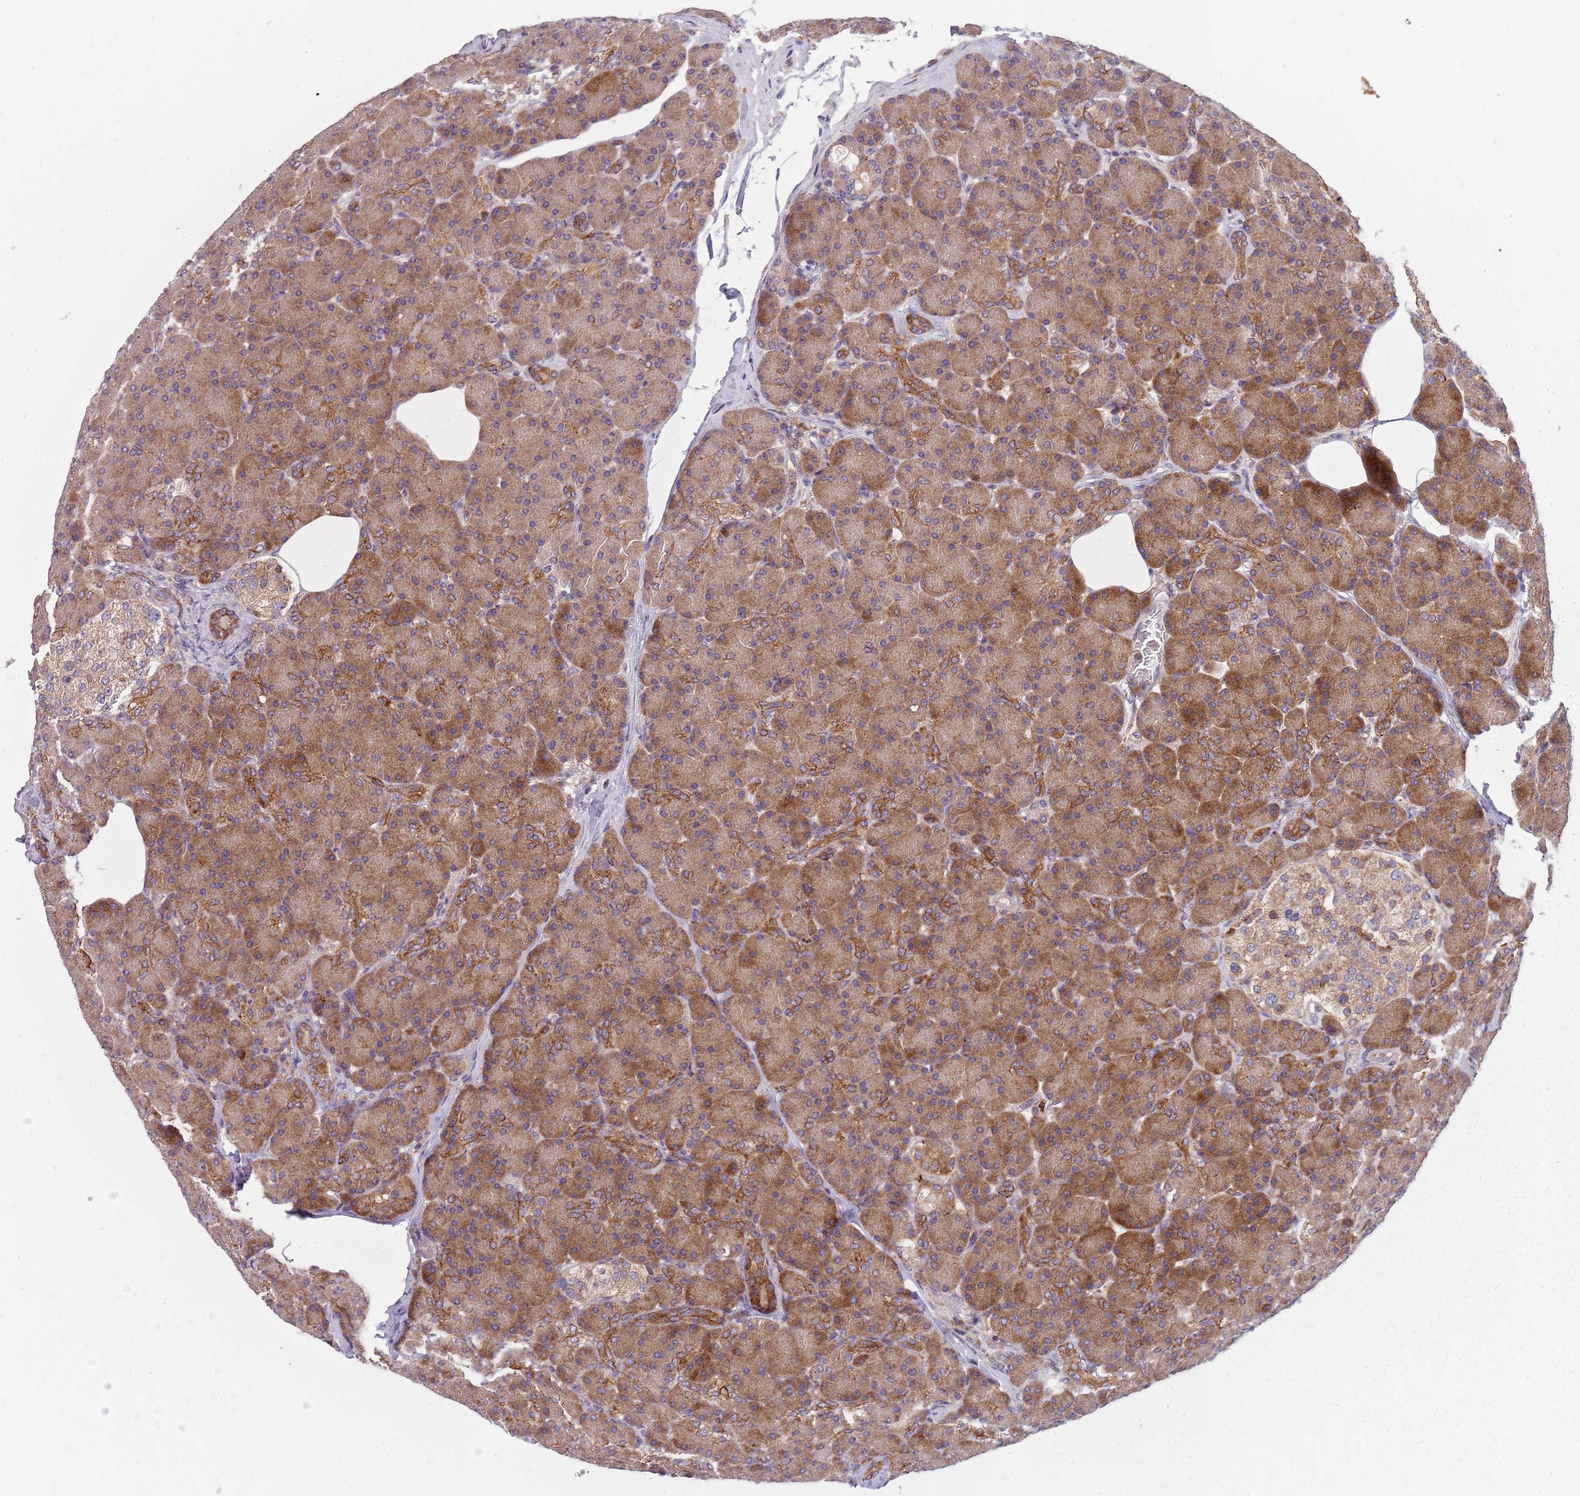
{"staining": {"intensity": "strong", "quantity": ">75%", "location": "cytoplasmic/membranous"}, "tissue": "pancreas", "cell_type": "Exocrine glandular cells", "image_type": "normal", "snomed": [{"axis": "morphology", "description": "Normal tissue, NOS"}, {"axis": "topography", "description": "Pancreas"}], "caption": "Pancreas stained with IHC reveals strong cytoplasmic/membranous positivity in about >75% of exocrine glandular cells. The staining is performed using DAB (3,3'-diaminobenzidine) brown chromogen to label protein expression. The nuclei are counter-stained blue using hematoxylin.", "gene": "NME4", "patient": {"sex": "female", "age": 43}}